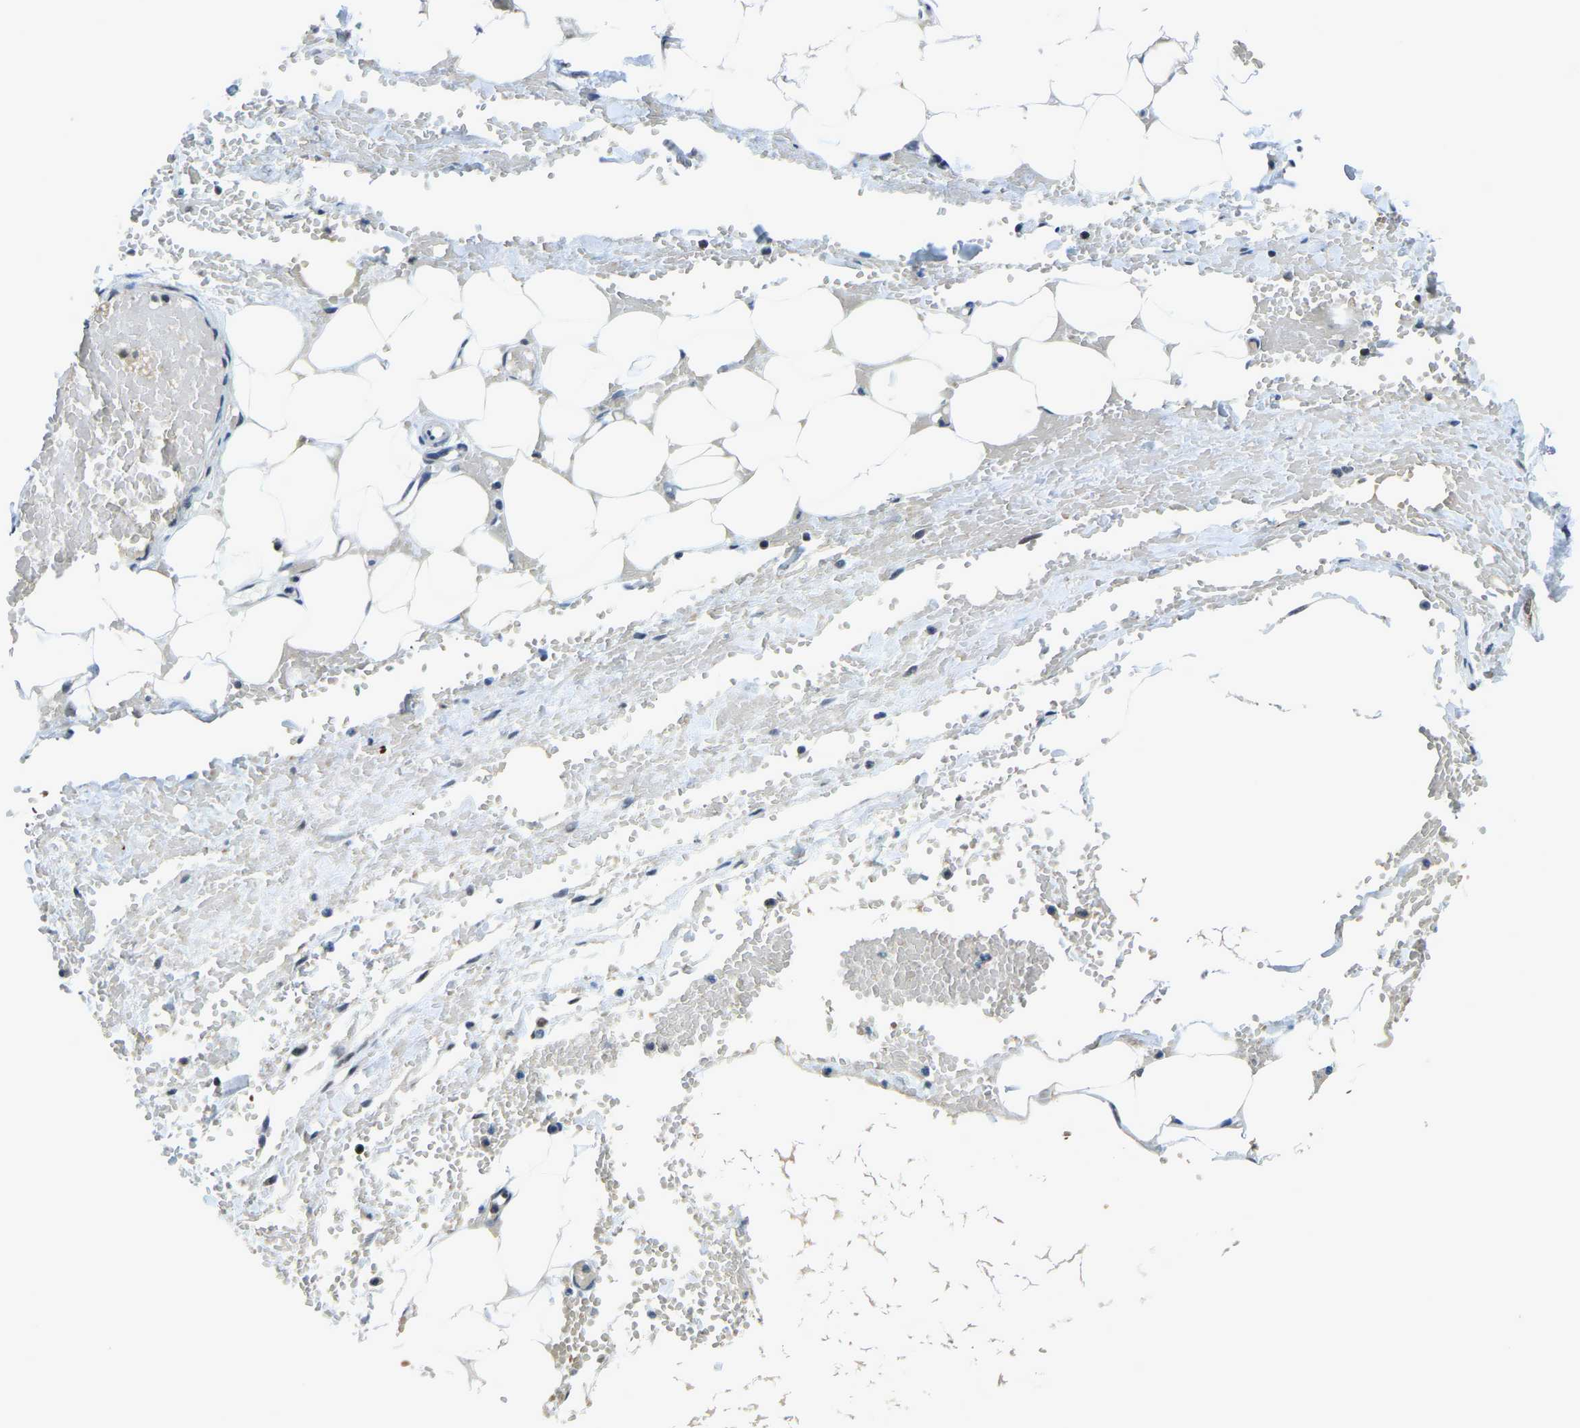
{"staining": {"intensity": "weak", "quantity": "25%-75%", "location": "nuclear"}, "tissue": "adipose tissue", "cell_type": "Adipocytes", "image_type": "normal", "snomed": [{"axis": "morphology", "description": "Normal tissue, NOS"}, {"axis": "topography", "description": "Soft tissue"}, {"axis": "topography", "description": "Vascular tissue"}], "caption": "DAB (3,3'-diaminobenzidine) immunohistochemical staining of unremarkable human adipose tissue demonstrates weak nuclear protein positivity in approximately 25%-75% of adipocytes.", "gene": "PRCC", "patient": {"sex": "female", "age": 35}}